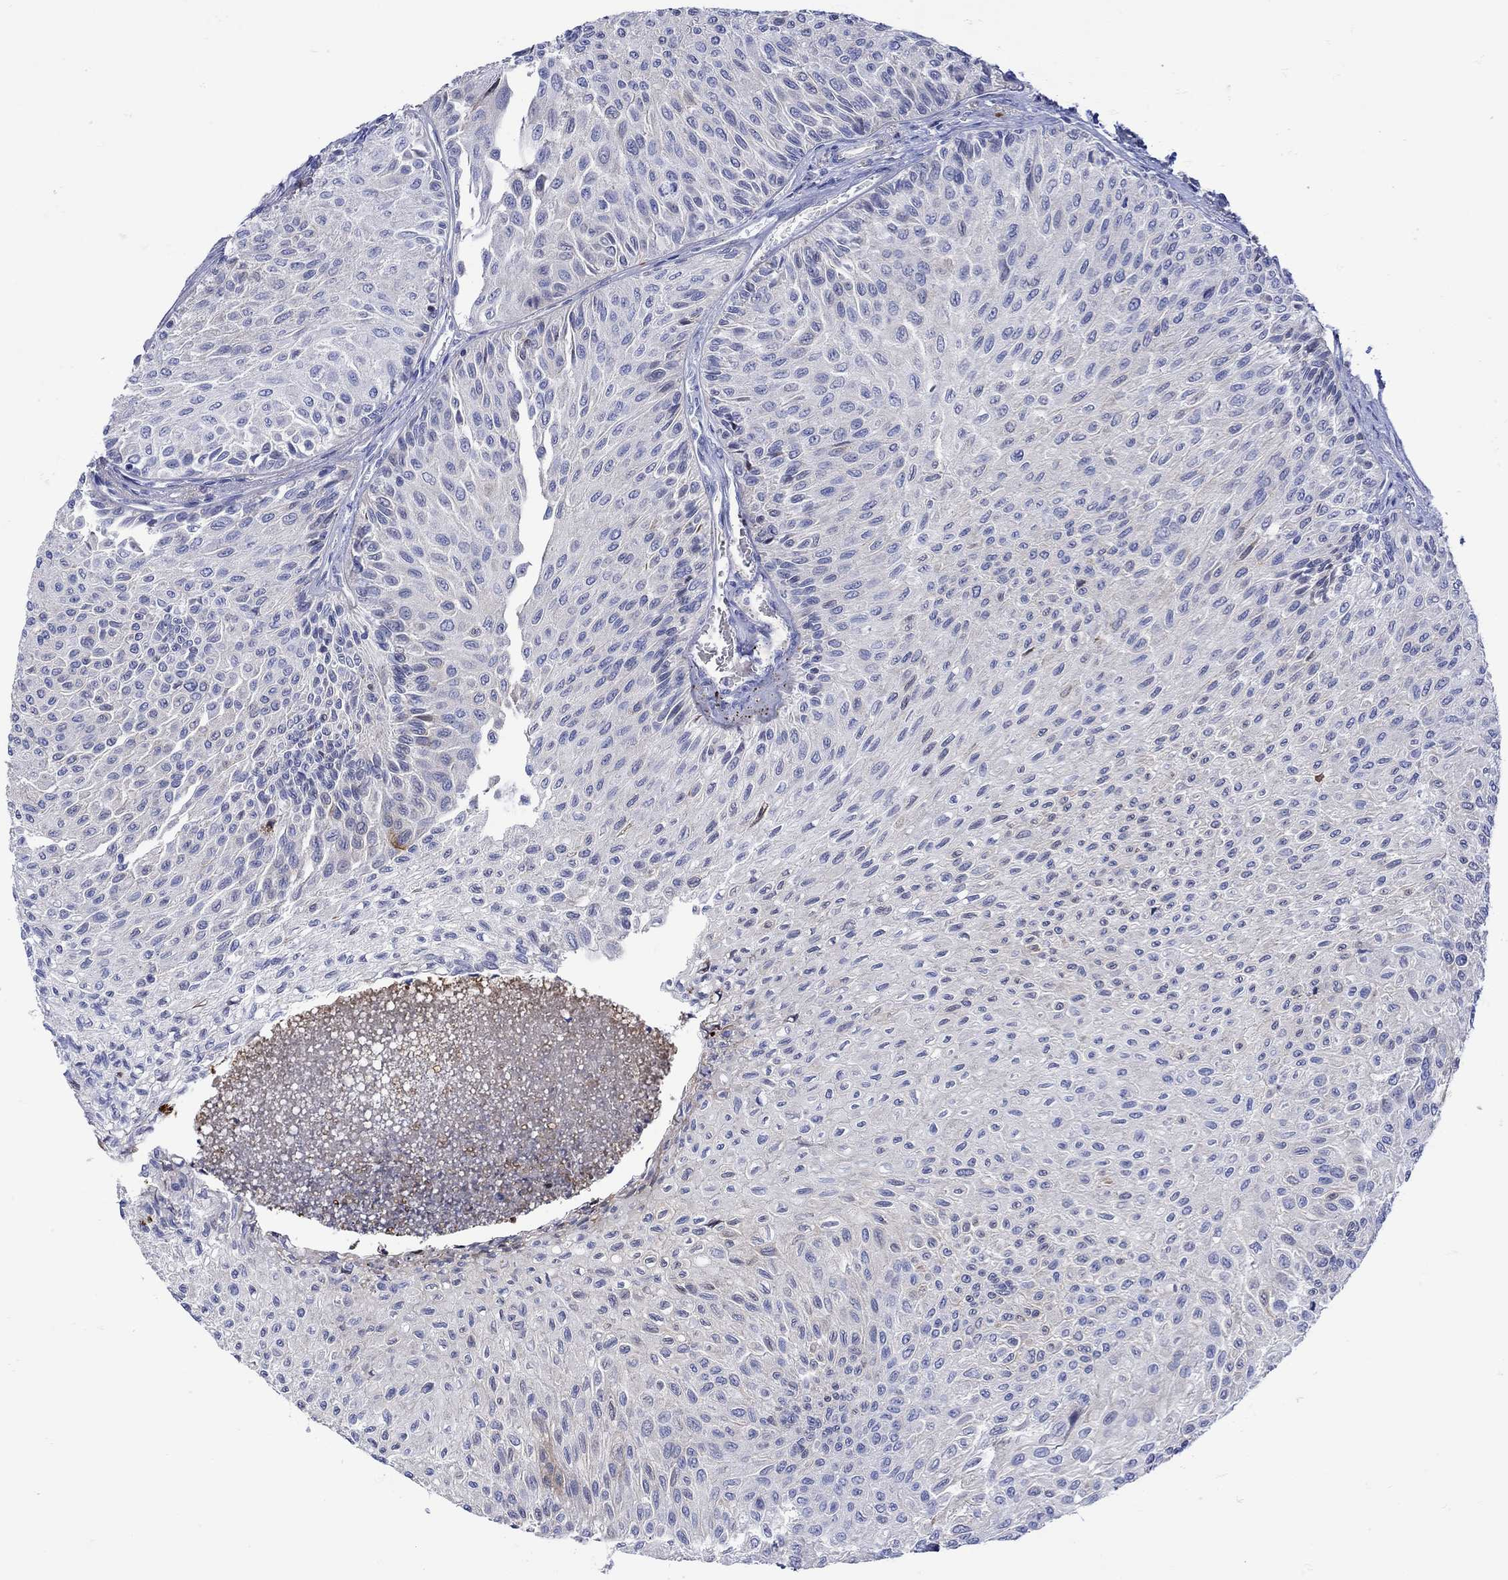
{"staining": {"intensity": "strong", "quantity": "<25%", "location": "cytoplasmic/membranous"}, "tissue": "urothelial cancer", "cell_type": "Tumor cells", "image_type": "cancer", "snomed": [{"axis": "morphology", "description": "Urothelial carcinoma, Low grade"}, {"axis": "topography", "description": "Urinary bladder"}], "caption": "Immunohistochemical staining of human urothelial carcinoma (low-grade) shows medium levels of strong cytoplasmic/membranous protein expression in about <25% of tumor cells.", "gene": "ANKMY1", "patient": {"sex": "male", "age": 78}}